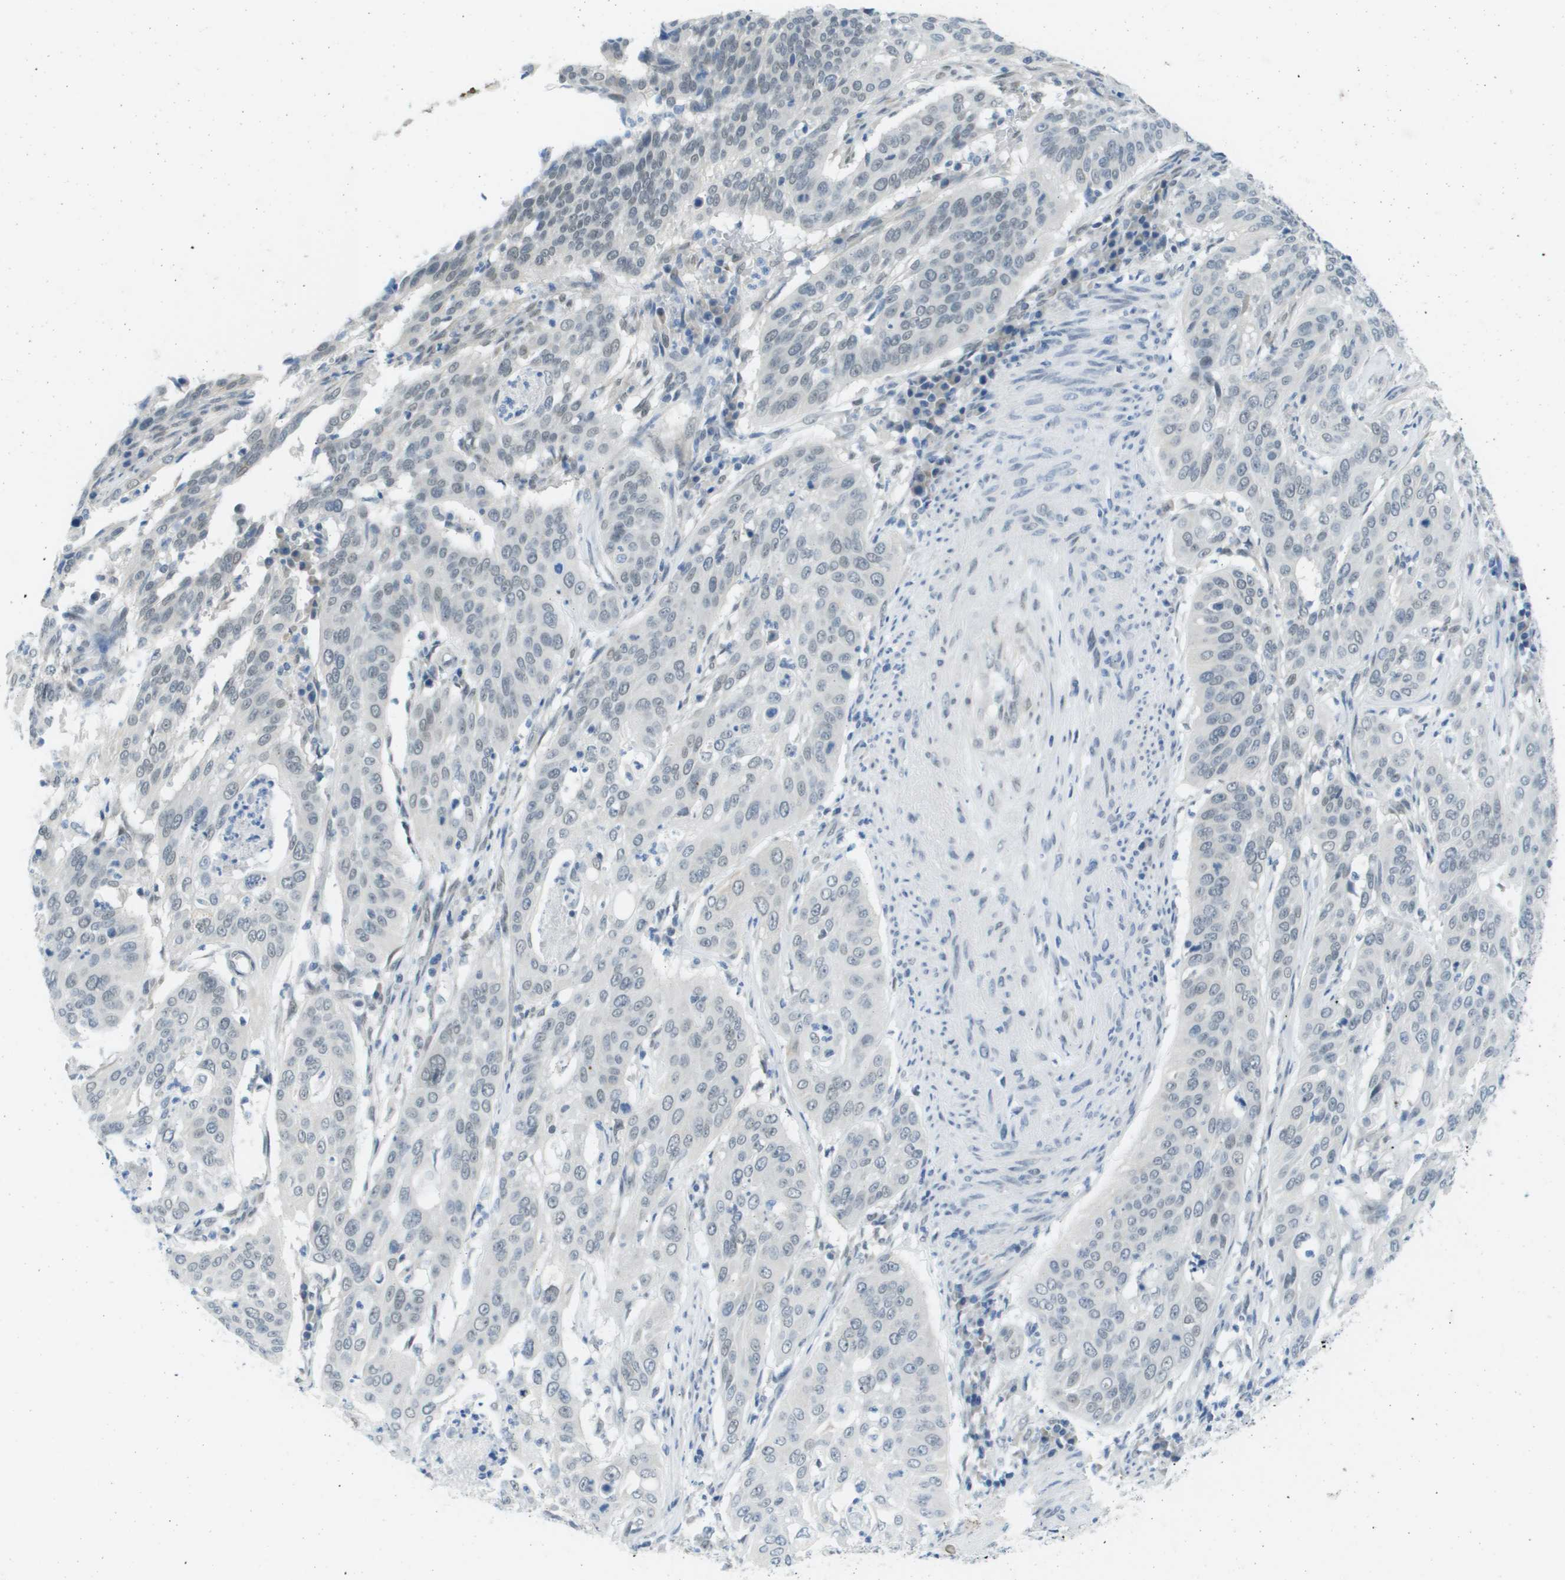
{"staining": {"intensity": "negative", "quantity": "none", "location": "none"}, "tissue": "cervical cancer", "cell_type": "Tumor cells", "image_type": "cancer", "snomed": [{"axis": "morphology", "description": "Normal tissue, NOS"}, {"axis": "morphology", "description": "Squamous cell carcinoma, NOS"}, {"axis": "topography", "description": "Cervix"}], "caption": "Protein analysis of cervical cancer demonstrates no significant staining in tumor cells.", "gene": "ARID1B", "patient": {"sex": "female", "age": 39}}